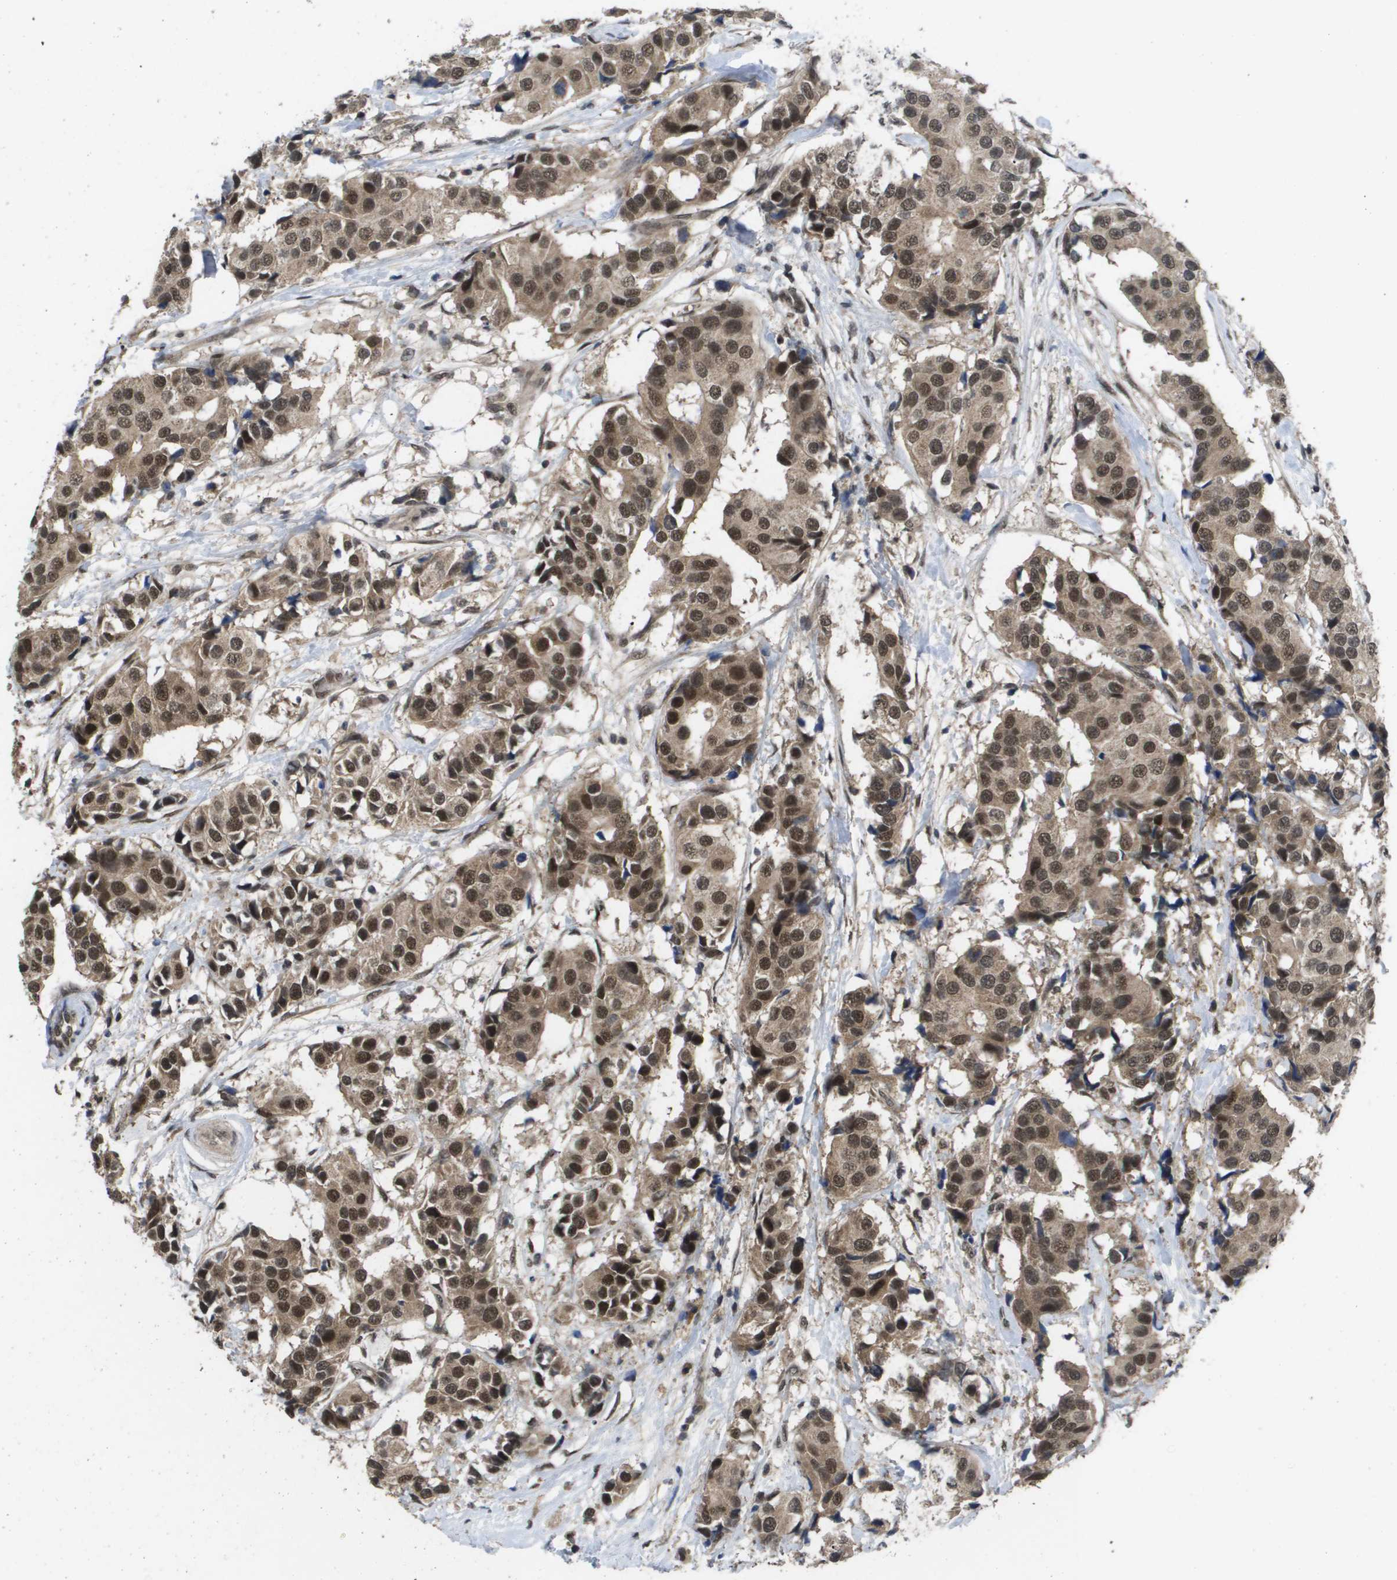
{"staining": {"intensity": "moderate", "quantity": ">75%", "location": "cytoplasmic/membranous,nuclear"}, "tissue": "breast cancer", "cell_type": "Tumor cells", "image_type": "cancer", "snomed": [{"axis": "morphology", "description": "Normal tissue, NOS"}, {"axis": "morphology", "description": "Duct carcinoma"}, {"axis": "topography", "description": "Breast"}], "caption": "Immunohistochemical staining of breast cancer (invasive ductal carcinoma) reveals medium levels of moderate cytoplasmic/membranous and nuclear positivity in about >75% of tumor cells. The staining was performed using DAB (3,3'-diaminobenzidine) to visualize the protein expression in brown, while the nuclei were stained in blue with hematoxylin (Magnification: 20x).", "gene": "AMBRA1", "patient": {"sex": "female", "age": 39}}